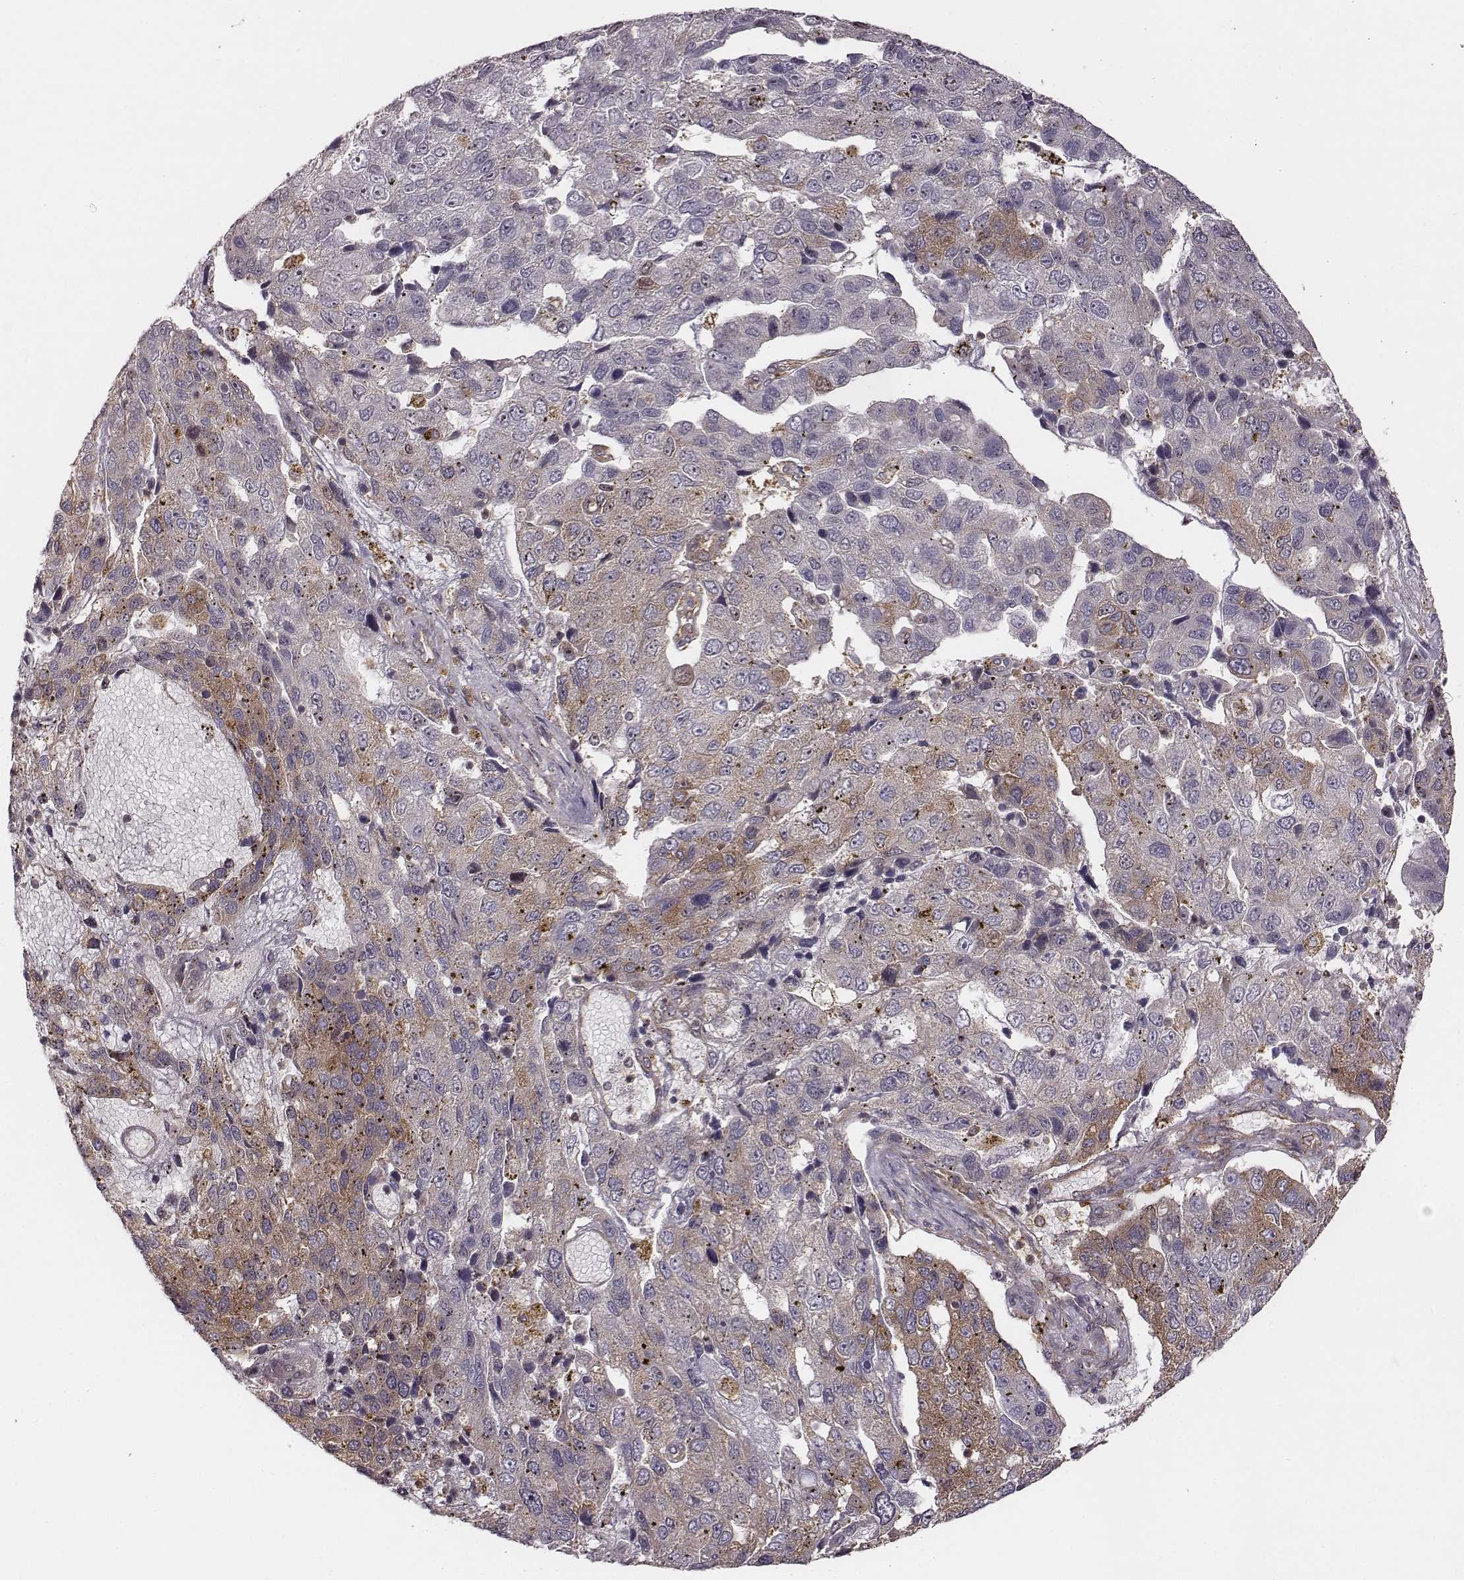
{"staining": {"intensity": "moderate", "quantity": "<25%", "location": "cytoplasmic/membranous"}, "tissue": "pancreatic cancer", "cell_type": "Tumor cells", "image_type": "cancer", "snomed": [{"axis": "morphology", "description": "Adenocarcinoma, NOS"}, {"axis": "topography", "description": "Pancreas"}], "caption": "Immunohistochemistry staining of pancreatic adenocarcinoma, which reveals low levels of moderate cytoplasmic/membranous positivity in about <25% of tumor cells indicating moderate cytoplasmic/membranous protein positivity. The staining was performed using DAB (brown) for protein detection and nuclei were counterstained in hematoxylin (blue).", "gene": "VPS26A", "patient": {"sex": "female", "age": 61}}